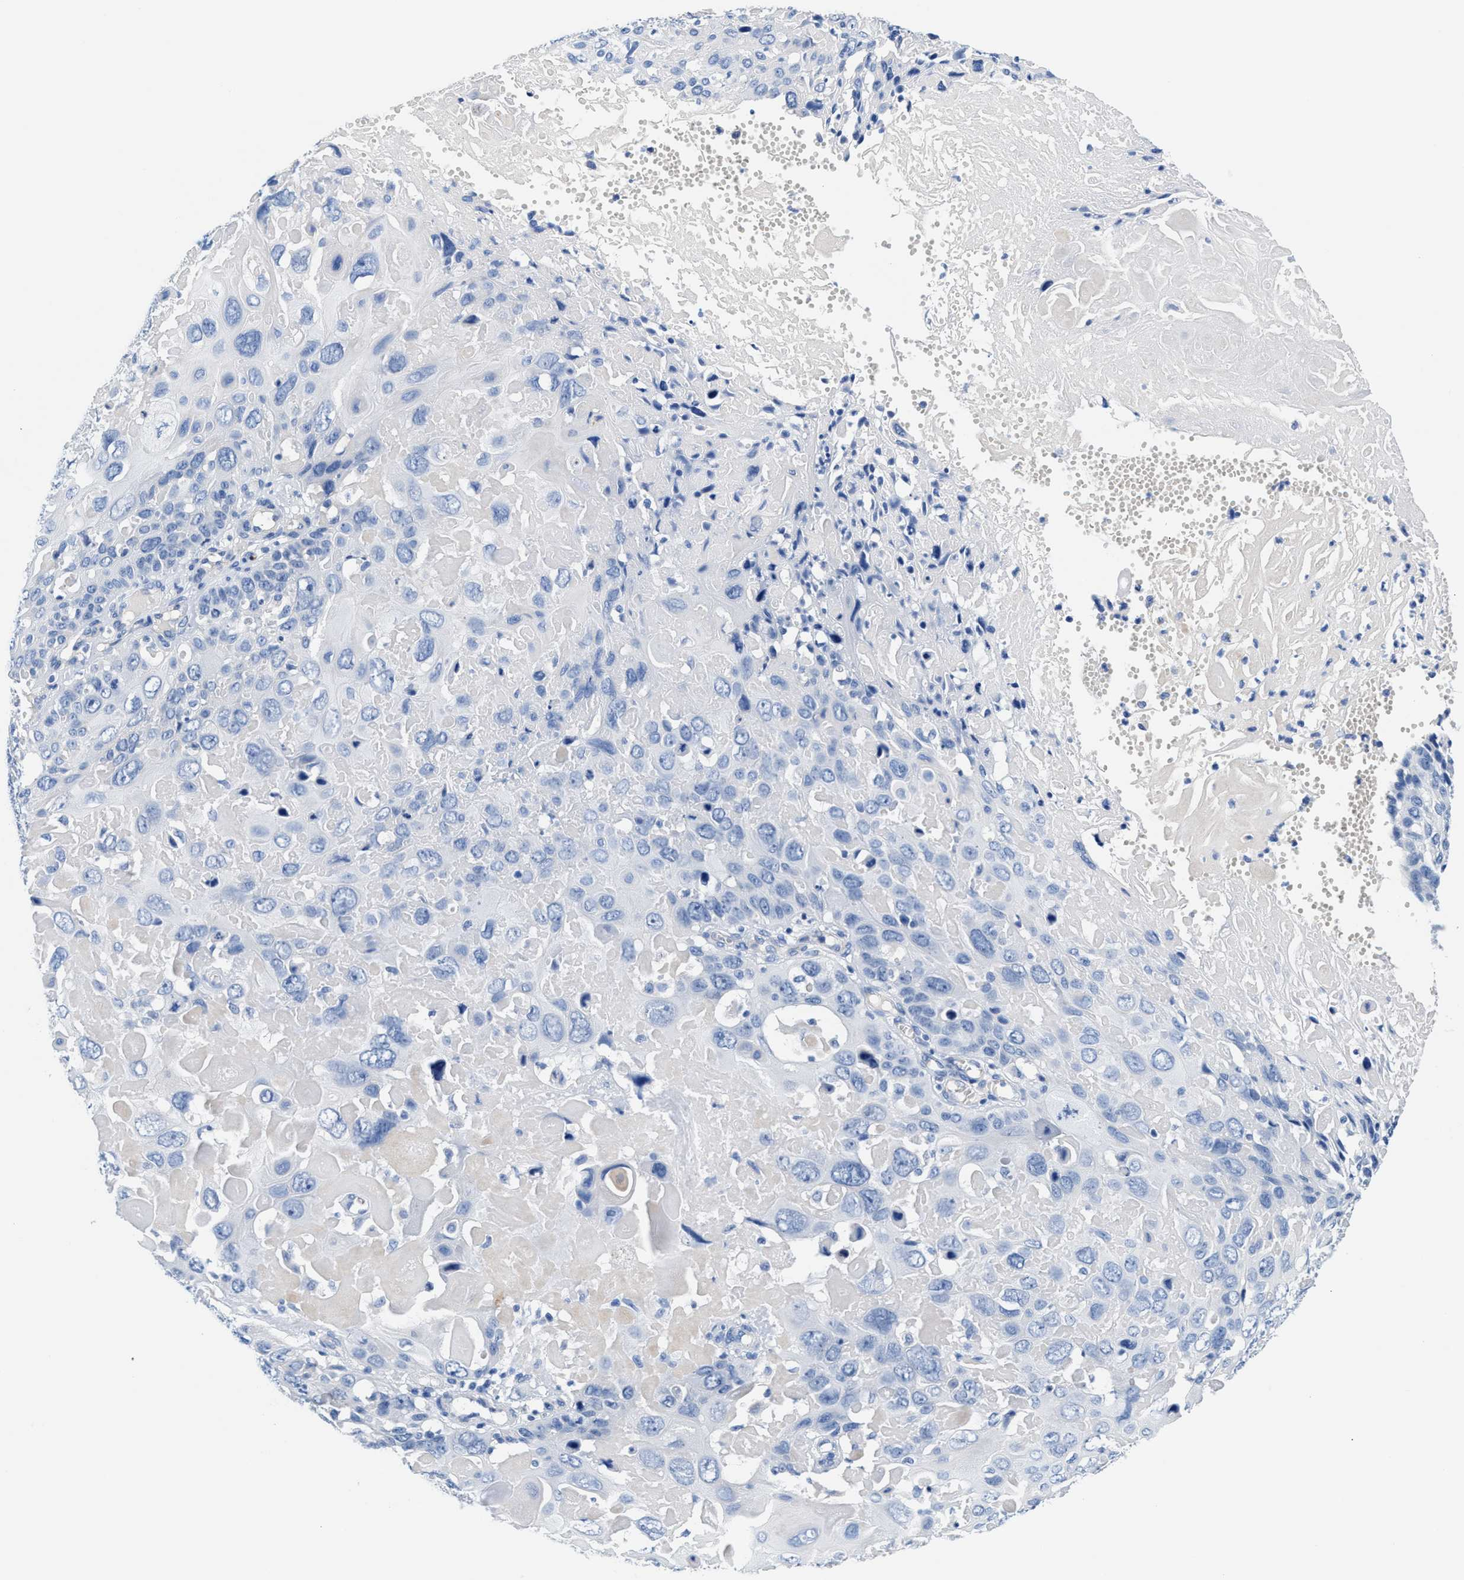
{"staining": {"intensity": "negative", "quantity": "none", "location": "none"}, "tissue": "cervical cancer", "cell_type": "Tumor cells", "image_type": "cancer", "snomed": [{"axis": "morphology", "description": "Squamous cell carcinoma, NOS"}, {"axis": "topography", "description": "Cervix"}], "caption": "Cervical cancer (squamous cell carcinoma) was stained to show a protein in brown. There is no significant positivity in tumor cells. (DAB immunohistochemistry visualized using brightfield microscopy, high magnification).", "gene": "SLFN13", "patient": {"sex": "female", "age": 74}}